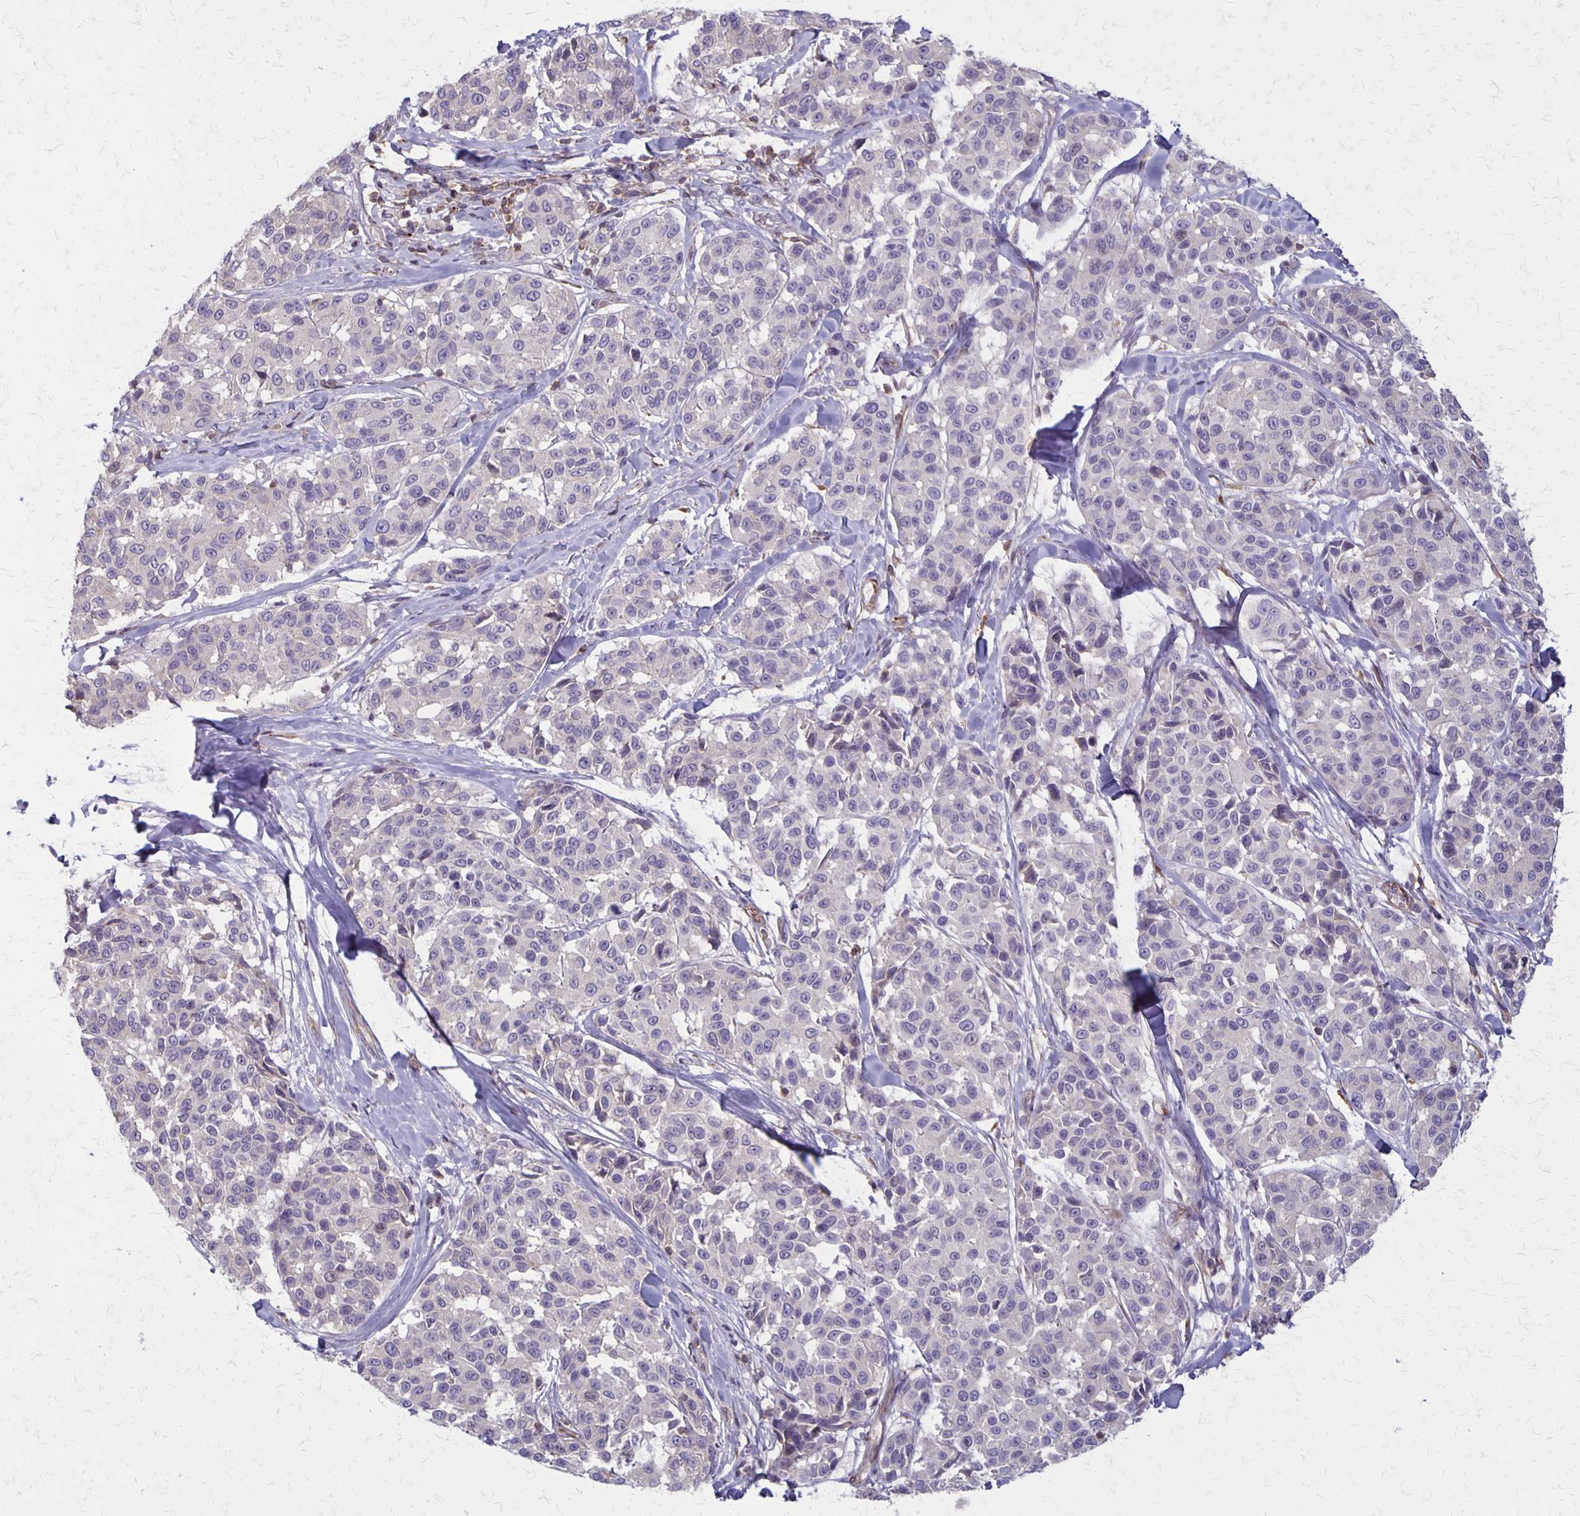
{"staining": {"intensity": "negative", "quantity": "none", "location": "none"}, "tissue": "melanoma", "cell_type": "Tumor cells", "image_type": "cancer", "snomed": [{"axis": "morphology", "description": "Malignant melanoma, NOS"}, {"axis": "topography", "description": "Skin"}], "caption": "Immunohistochemistry (IHC) histopathology image of human melanoma stained for a protein (brown), which shows no staining in tumor cells.", "gene": "SEPTIN5", "patient": {"sex": "female", "age": 66}}